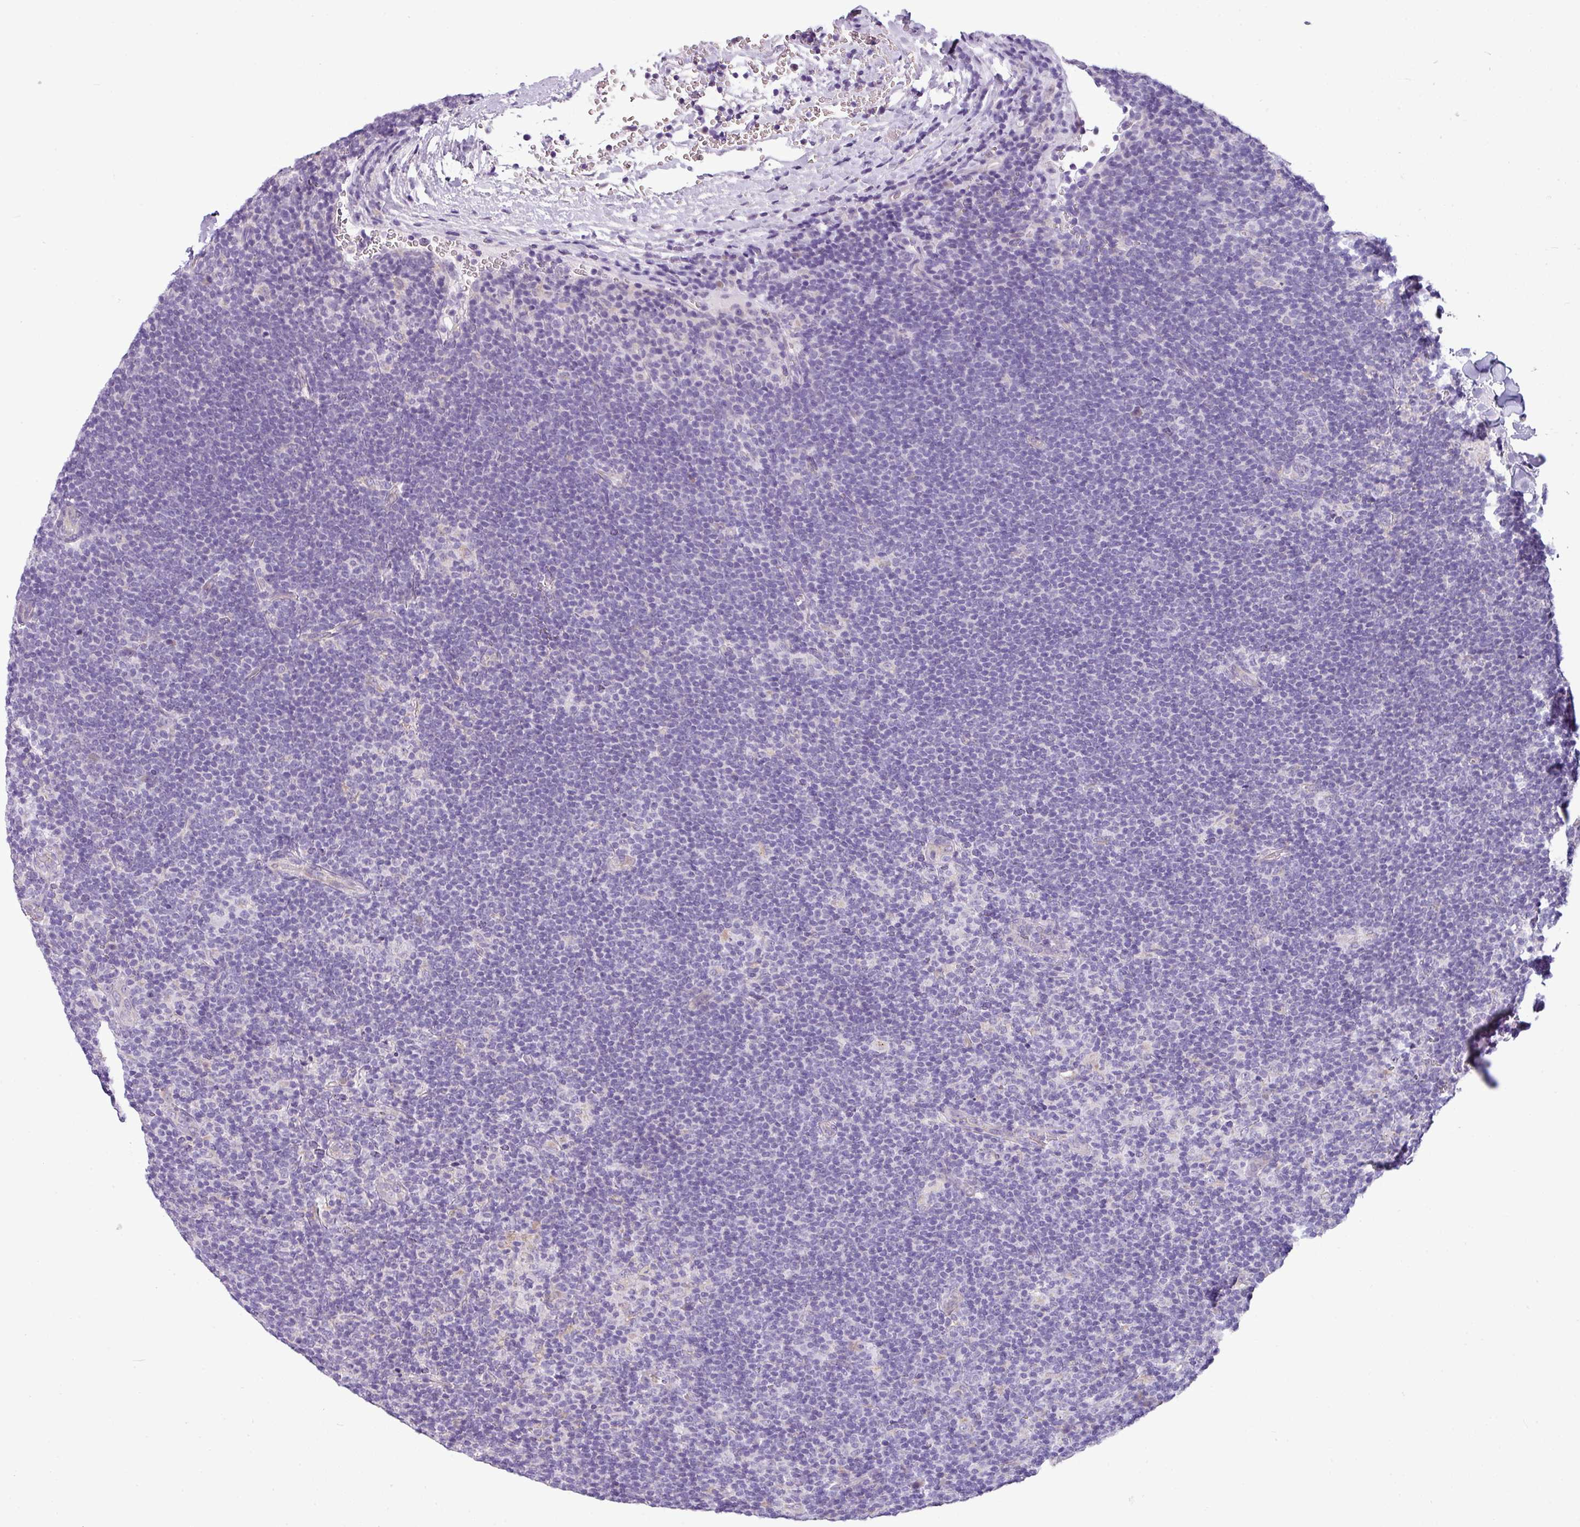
{"staining": {"intensity": "negative", "quantity": "none", "location": "none"}, "tissue": "lymphoma", "cell_type": "Tumor cells", "image_type": "cancer", "snomed": [{"axis": "morphology", "description": "Hodgkin's disease, NOS"}, {"axis": "topography", "description": "Lymph node"}], "caption": "Immunohistochemistry (IHC) micrograph of human Hodgkin's disease stained for a protein (brown), which reveals no staining in tumor cells. (Brightfield microscopy of DAB IHC at high magnification).", "gene": "TOR1AIP2", "patient": {"sex": "female", "age": 57}}